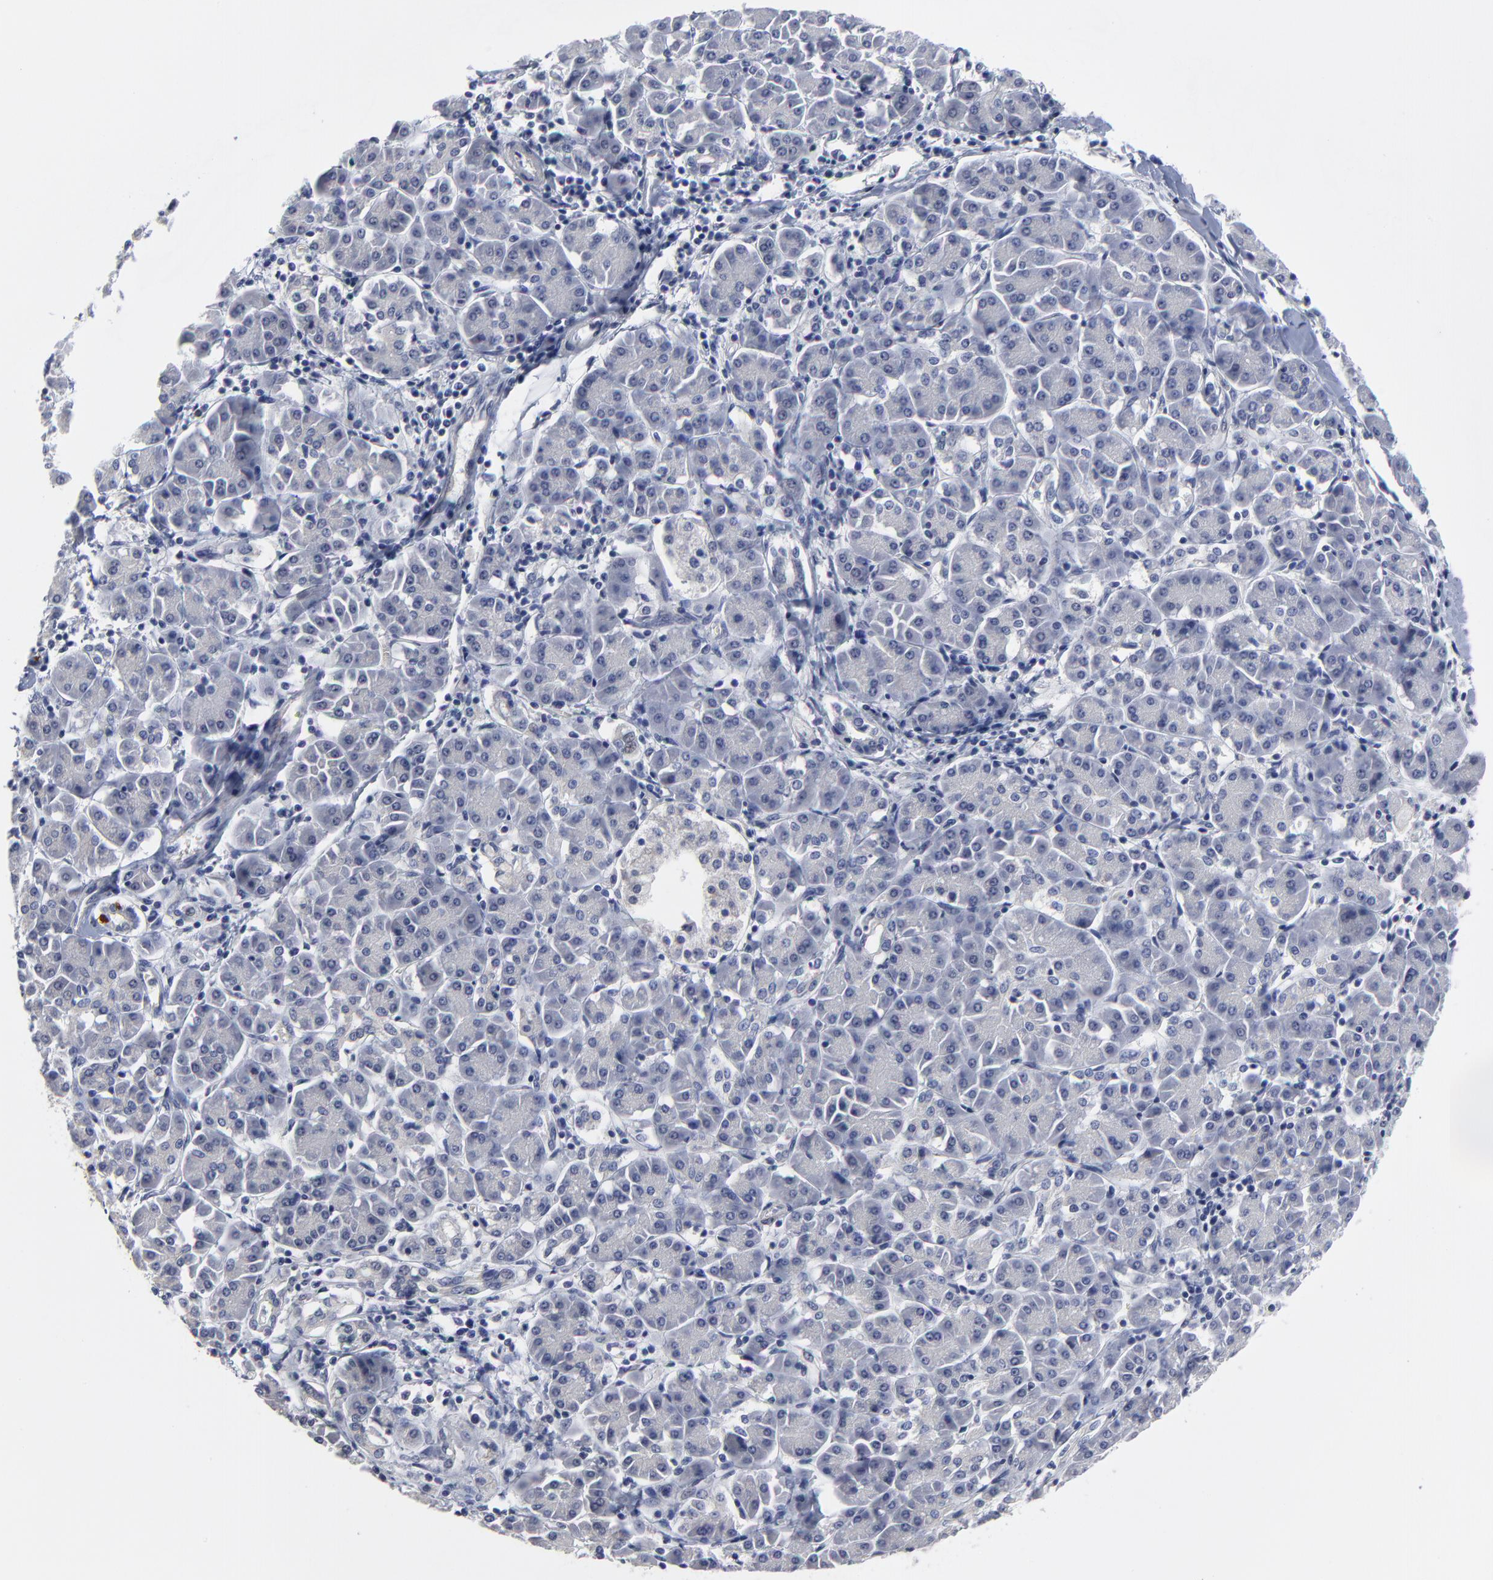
{"staining": {"intensity": "negative", "quantity": "none", "location": "none"}, "tissue": "pancreatic cancer", "cell_type": "Tumor cells", "image_type": "cancer", "snomed": [{"axis": "morphology", "description": "Adenocarcinoma, NOS"}, {"axis": "topography", "description": "Pancreas"}], "caption": "Immunohistochemistry of human pancreatic cancer (adenocarcinoma) shows no staining in tumor cells. (DAB (3,3'-diaminobenzidine) IHC with hematoxylin counter stain).", "gene": "MAGEA10", "patient": {"sex": "female", "age": 57}}